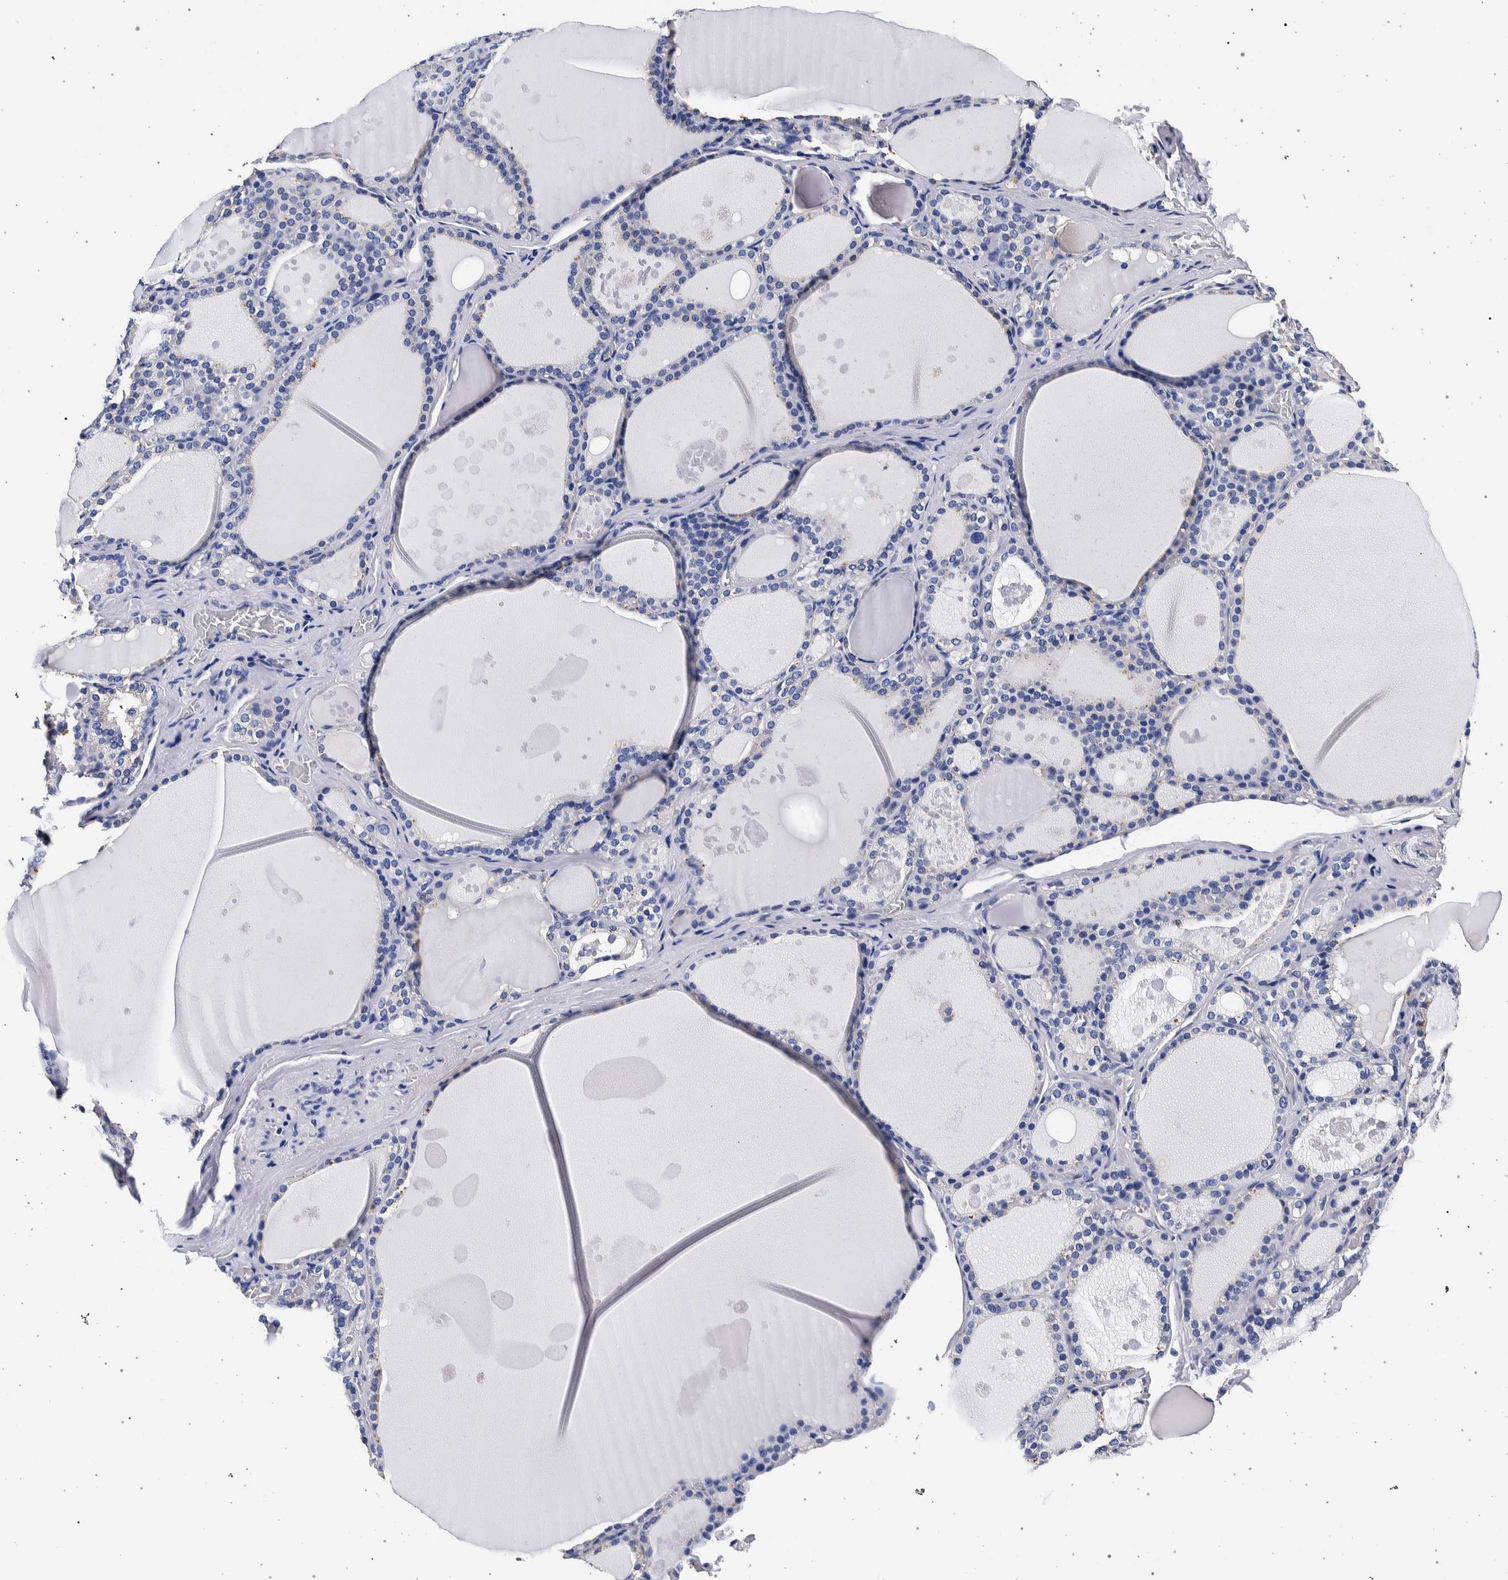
{"staining": {"intensity": "negative", "quantity": "none", "location": "none"}, "tissue": "thyroid gland", "cell_type": "Glandular cells", "image_type": "normal", "snomed": [{"axis": "morphology", "description": "Normal tissue, NOS"}, {"axis": "topography", "description": "Thyroid gland"}], "caption": "A photomicrograph of thyroid gland stained for a protein demonstrates no brown staining in glandular cells. (Brightfield microscopy of DAB IHC at high magnification).", "gene": "NIBAN2", "patient": {"sex": "male", "age": 56}}